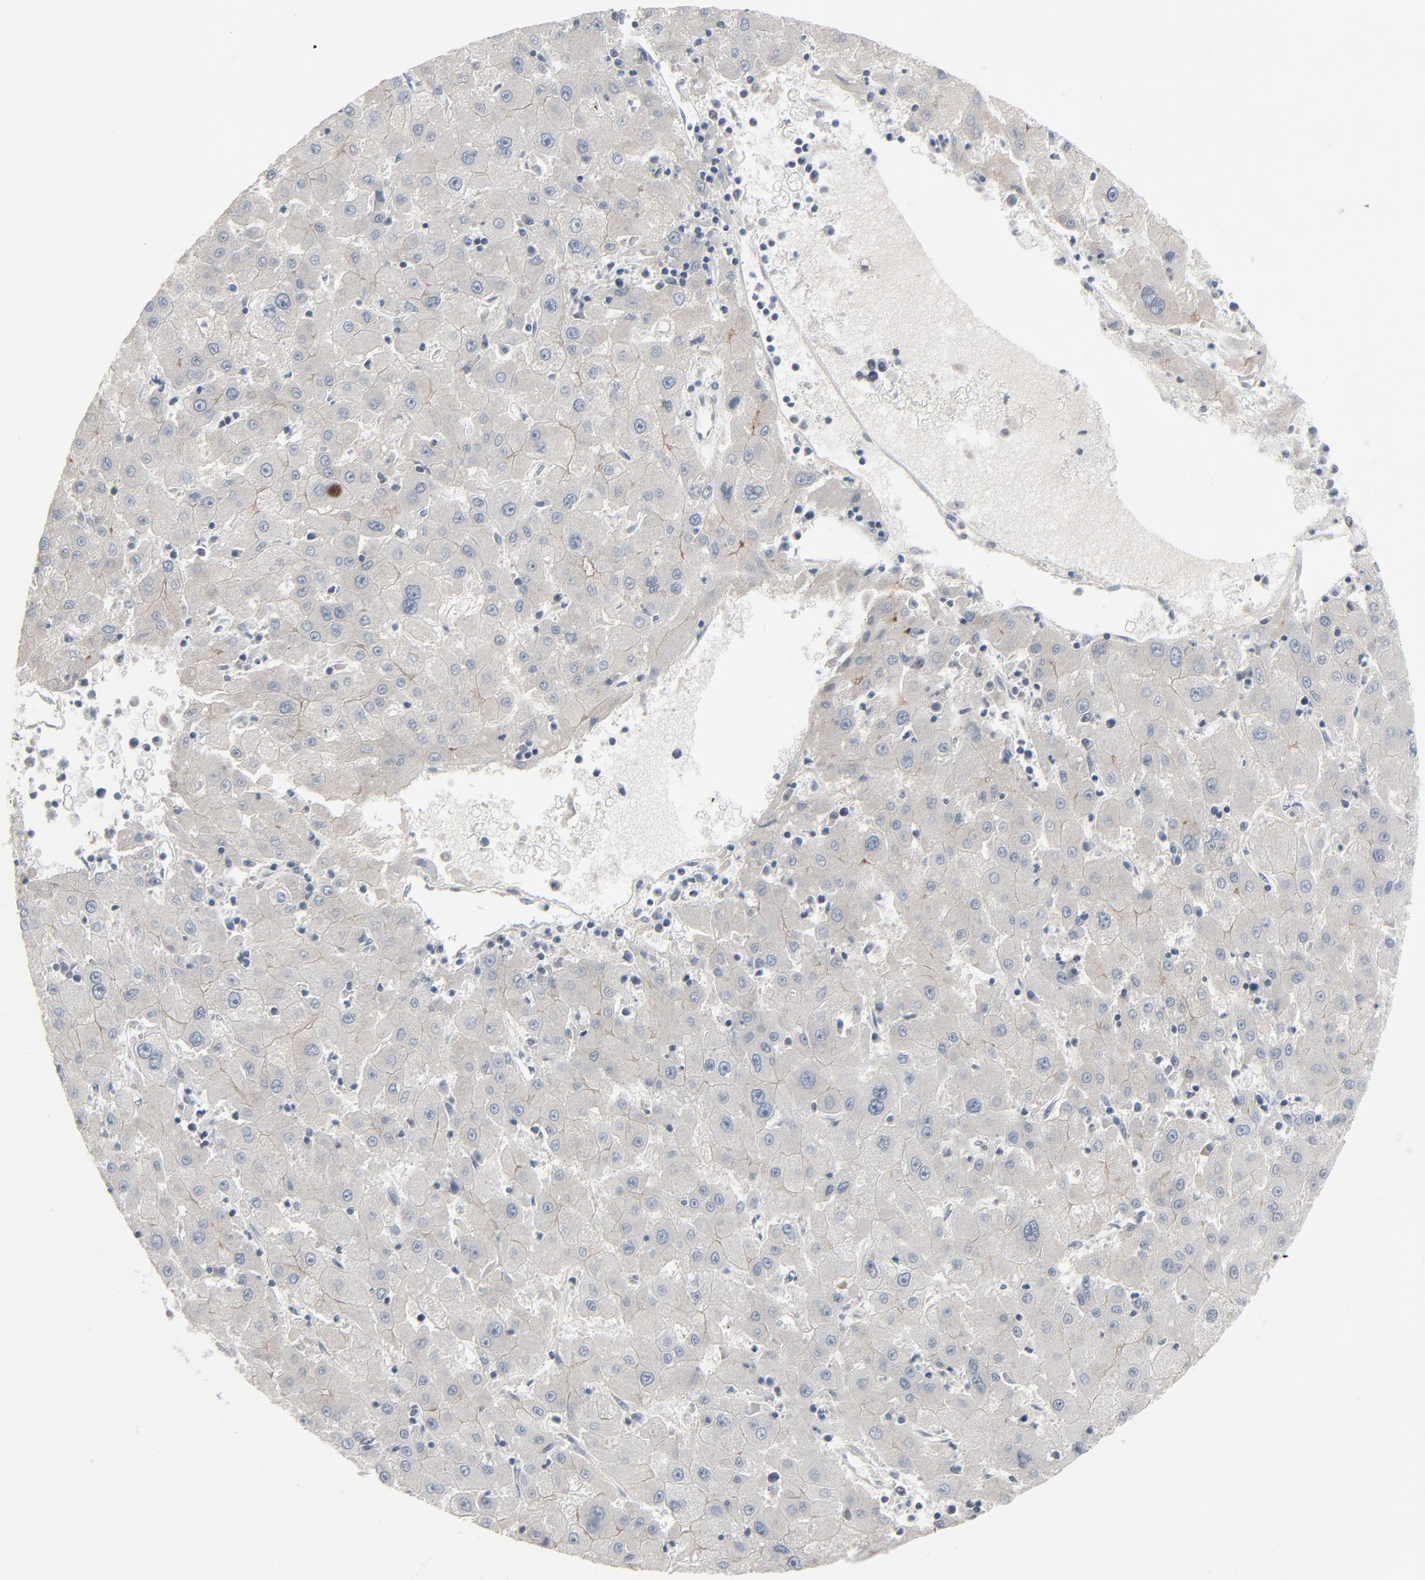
{"staining": {"intensity": "weak", "quantity": "<25%", "location": "cytoplasmic/membranous"}, "tissue": "liver cancer", "cell_type": "Tumor cells", "image_type": "cancer", "snomed": [{"axis": "morphology", "description": "Carcinoma, Hepatocellular, NOS"}, {"axis": "topography", "description": "Liver"}], "caption": "Tumor cells are negative for protein expression in human hepatocellular carcinoma (liver).", "gene": "SAGE1", "patient": {"sex": "male", "age": 72}}